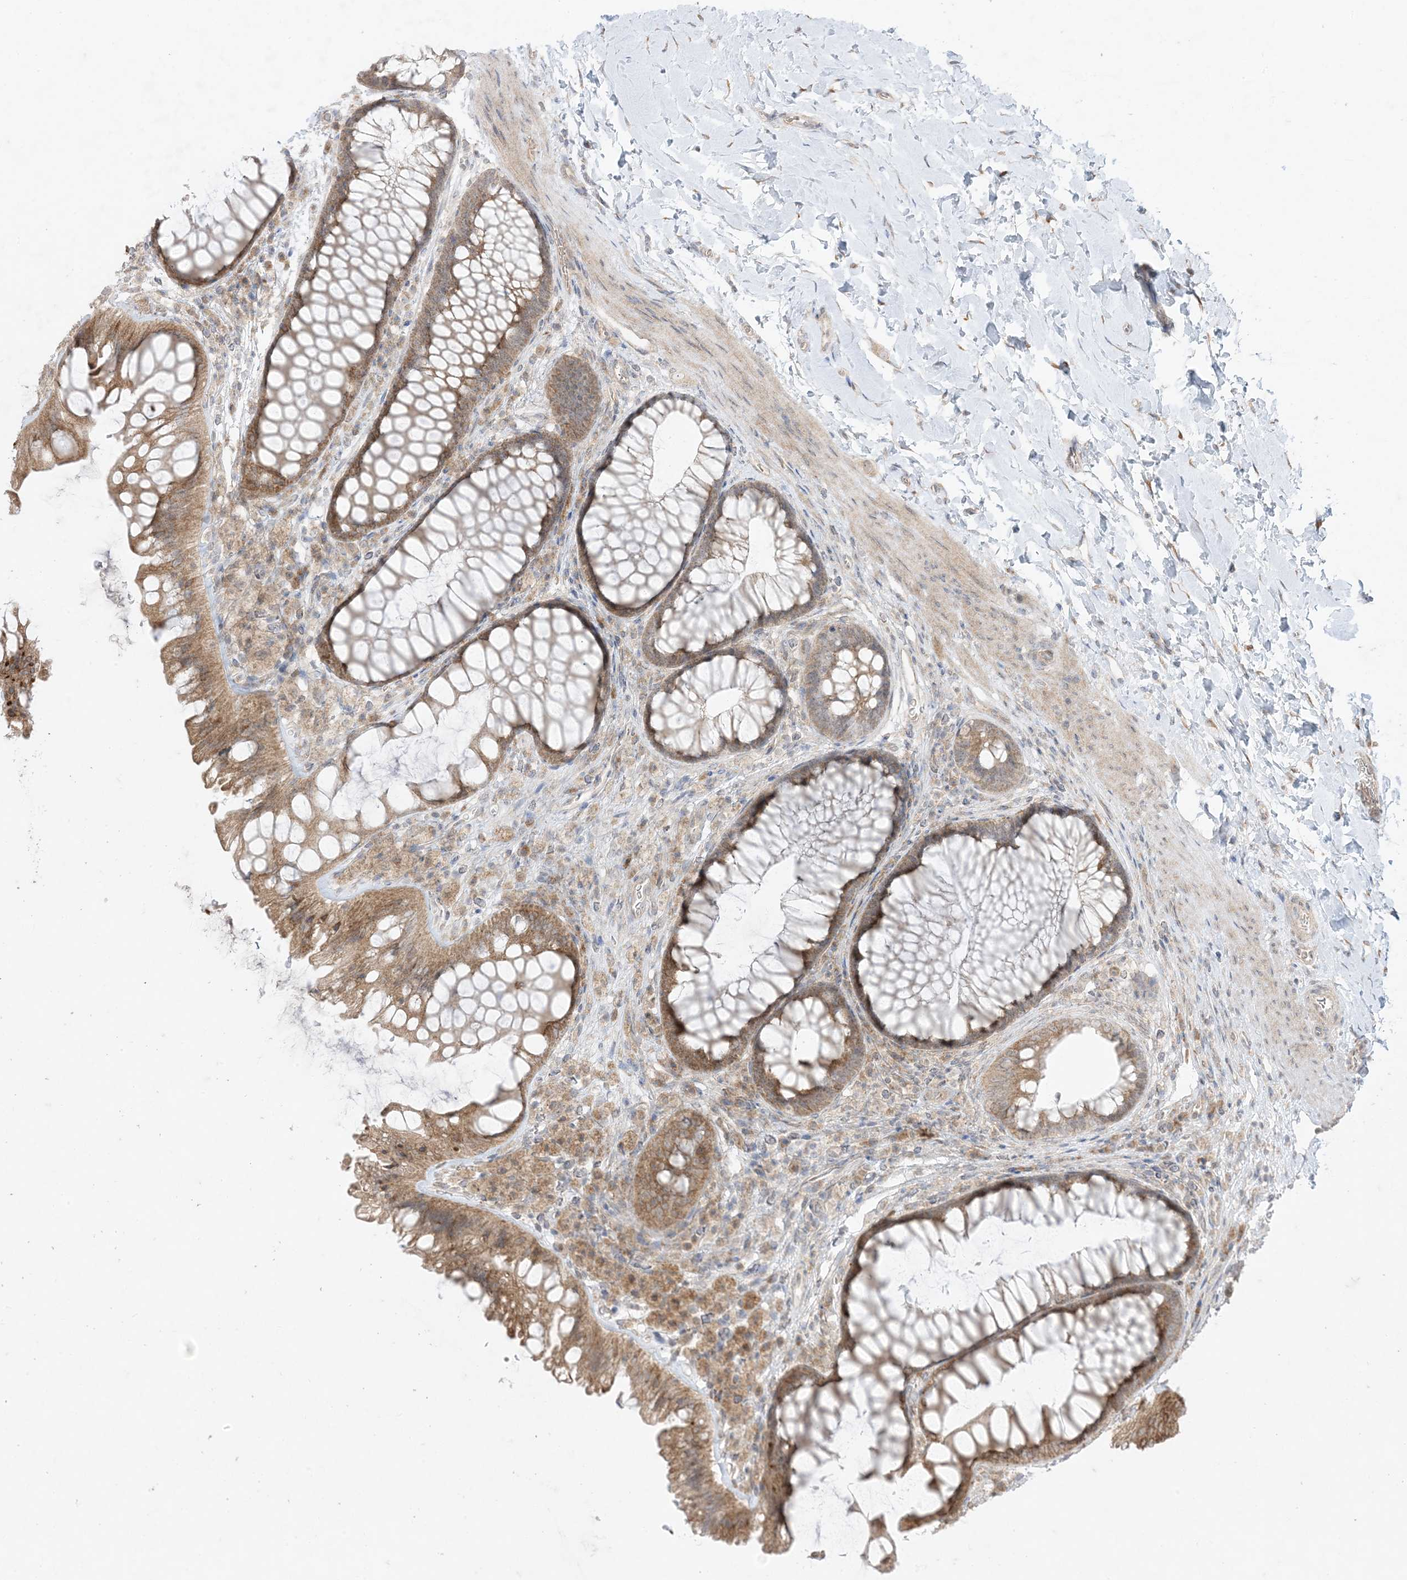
{"staining": {"intensity": "weak", "quantity": ">75%", "location": "cytoplasmic/membranous"}, "tissue": "colon", "cell_type": "Endothelial cells", "image_type": "normal", "snomed": [{"axis": "morphology", "description": "Normal tissue, NOS"}, {"axis": "topography", "description": "Colon"}], "caption": "Benign colon exhibits weak cytoplasmic/membranous positivity in approximately >75% of endothelial cells, visualized by immunohistochemistry. (brown staining indicates protein expression, while blue staining denotes nuclei).", "gene": "ODC1", "patient": {"sex": "female", "age": 62}}